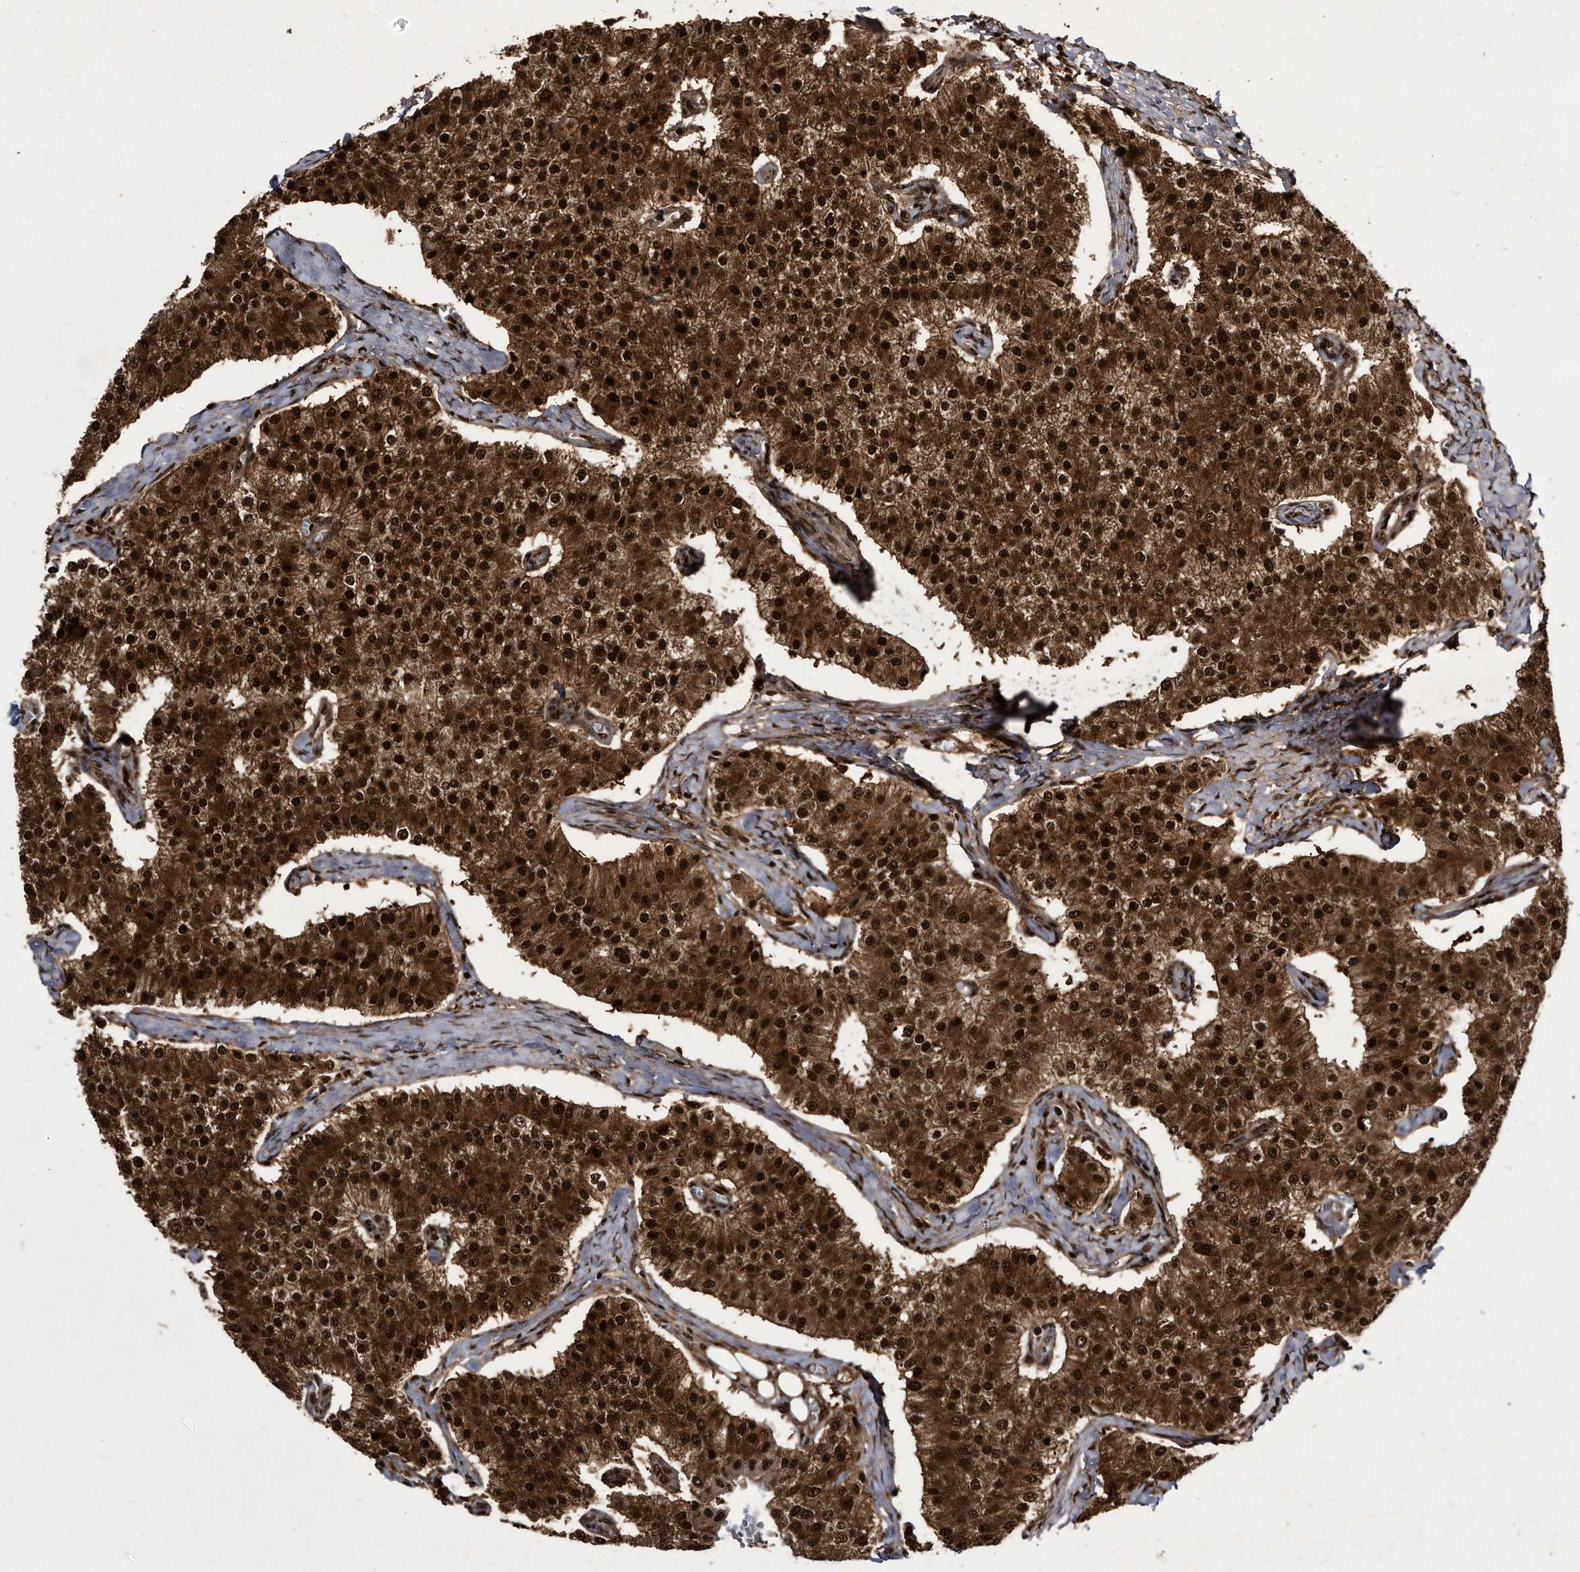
{"staining": {"intensity": "strong", "quantity": ">75%", "location": "cytoplasmic/membranous,nuclear"}, "tissue": "carcinoid", "cell_type": "Tumor cells", "image_type": "cancer", "snomed": [{"axis": "morphology", "description": "Carcinoid, malignant, NOS"}, {"axis": "topography", "description": "Colon"}], "caption": "This micrograph demonstrates IHC staining of human carcinoid (malignant), with high strong cytoplasmic/membranous and nuclear staining in about >75% of tumor cells.", "gene": "RAD23B", "patient": {"sex": "female", "age": 52}}